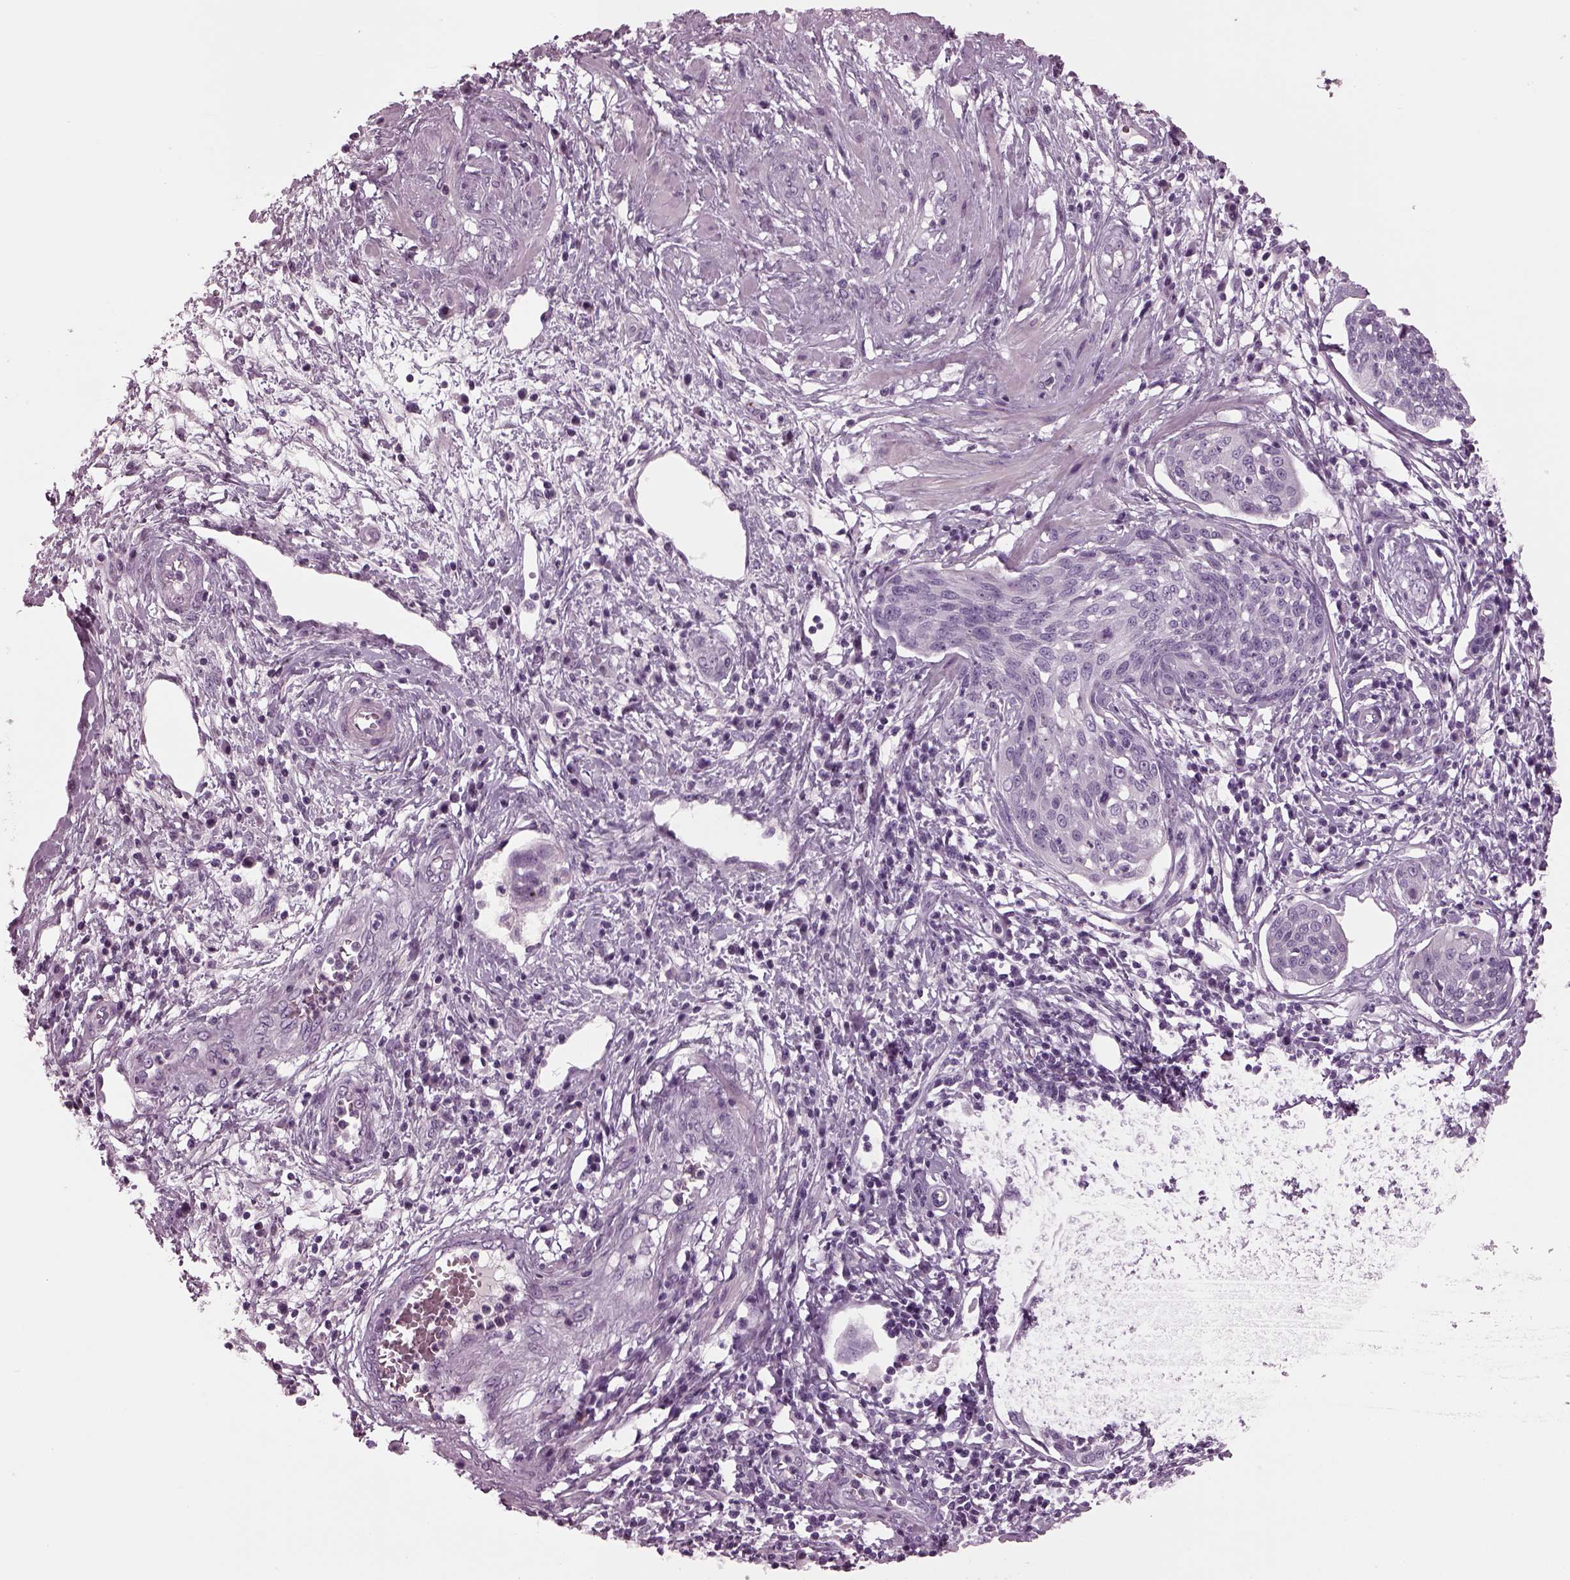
{"staining": {"intensity": "negative", "quantity": "none", "location": "none"}, "tissue": "cervical cancer", "cell_type": "Tumor cells", "image_type": "cancer", "snomed": [{"axis": "morphology", "description": "Squamous cell carcinoma, NOS"}, {"axis": "topography", "description": "Cervix"}], "caption": "A histopathology image of cervical squamous cell carcinoma stained for a protein shows no brown staining in tumor cells. (Immunohistochemistry (ihc), brightfield microscopy, high magnification).", "gene": "DPYSL5", "patient": {"sex": "female", "age": 34}}